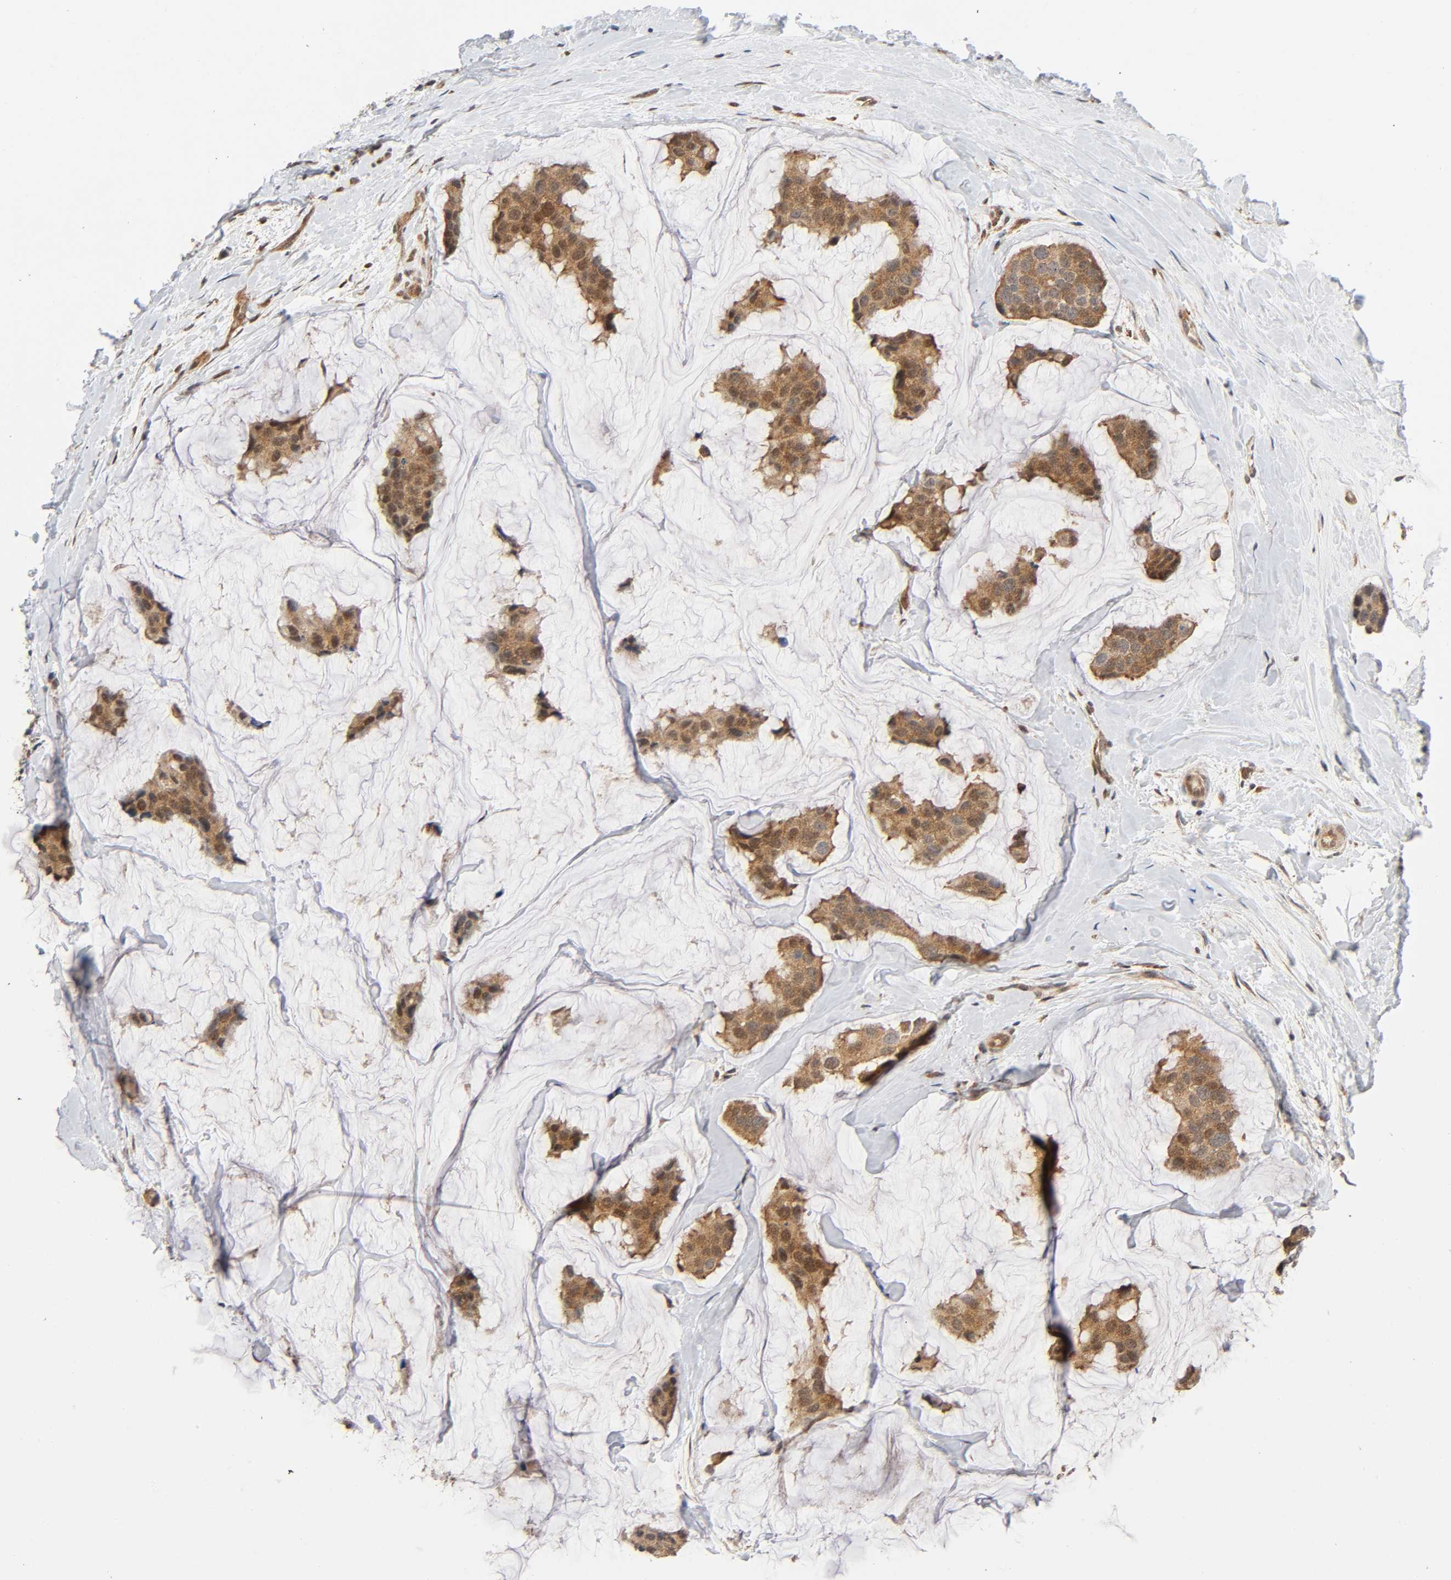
{"staining": {"intensity": "moderate", "quantity": ">75%", "location": "cytoplasmic/membranous,nuclear"}, "tissue": "breast cancer", "cell_type": "Tumor cells", "image_type": "cancer", "snomed": [{"axis": "morphology", "description": "Normal tissue, NOS"}, {"axis": "morphology", "description": "Duct carcinoma"}, {"axis": "topography", "description": "Breast"}], "caption": "An image of breast cancer (intraductal carcinoma) stained for a protein demonstrates moderate cytoplasmic/membranous and nuclear brown staining in tumor cells. Nuclei are stained in blue.", "gene": "CASP9", "patient": {"sex": "female", "age": 50}}